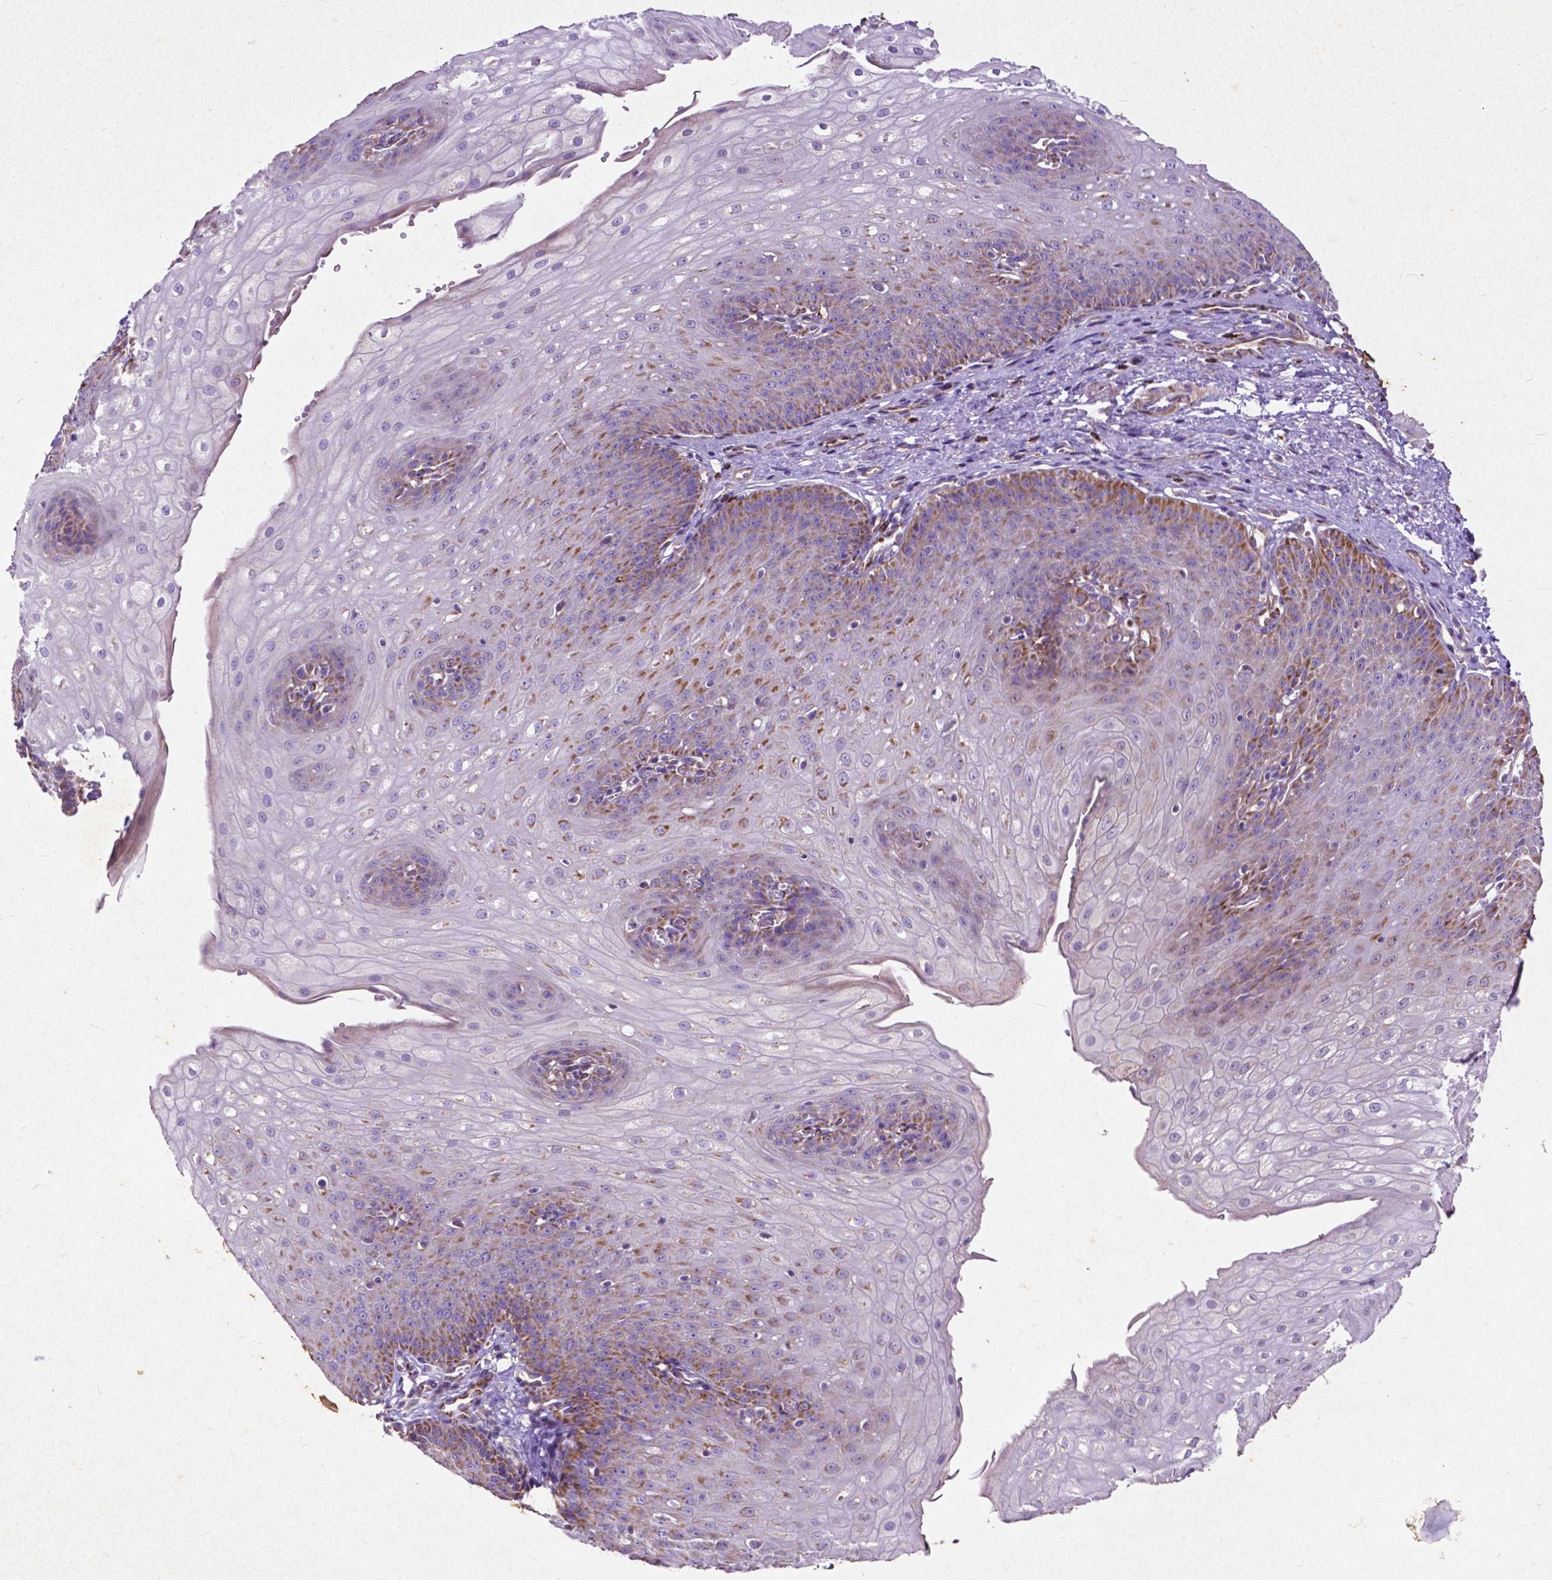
{"staining": {"intensity": "moderate", "quantity": "<25%", "location": "cytoplasmic/membranous"}, "tissue": "esophagus", "cell_type": "Squamous epithelial cells", "image_type": "normal", "snomed": [{"axis": "morphology", "description": "Normal tissue, NOS"}, {"axis": "topography", "description": "Esophagus"}], "caption": "An immunohistochemistry (IHC) photomicrograph of unremarkable tissue is shown. Protein staining in brown shows moderate cytoplasmic/membranous positivity in esophagus within squamous epithelial cells. Using DAB (3,3'-diaminobenzidine) (brown) and hematoxylin (blue) stains, captured at high magnification using brightfield microscopy.", "gene": "THEGL", "patient": {"sex": "male", "age": 71}}